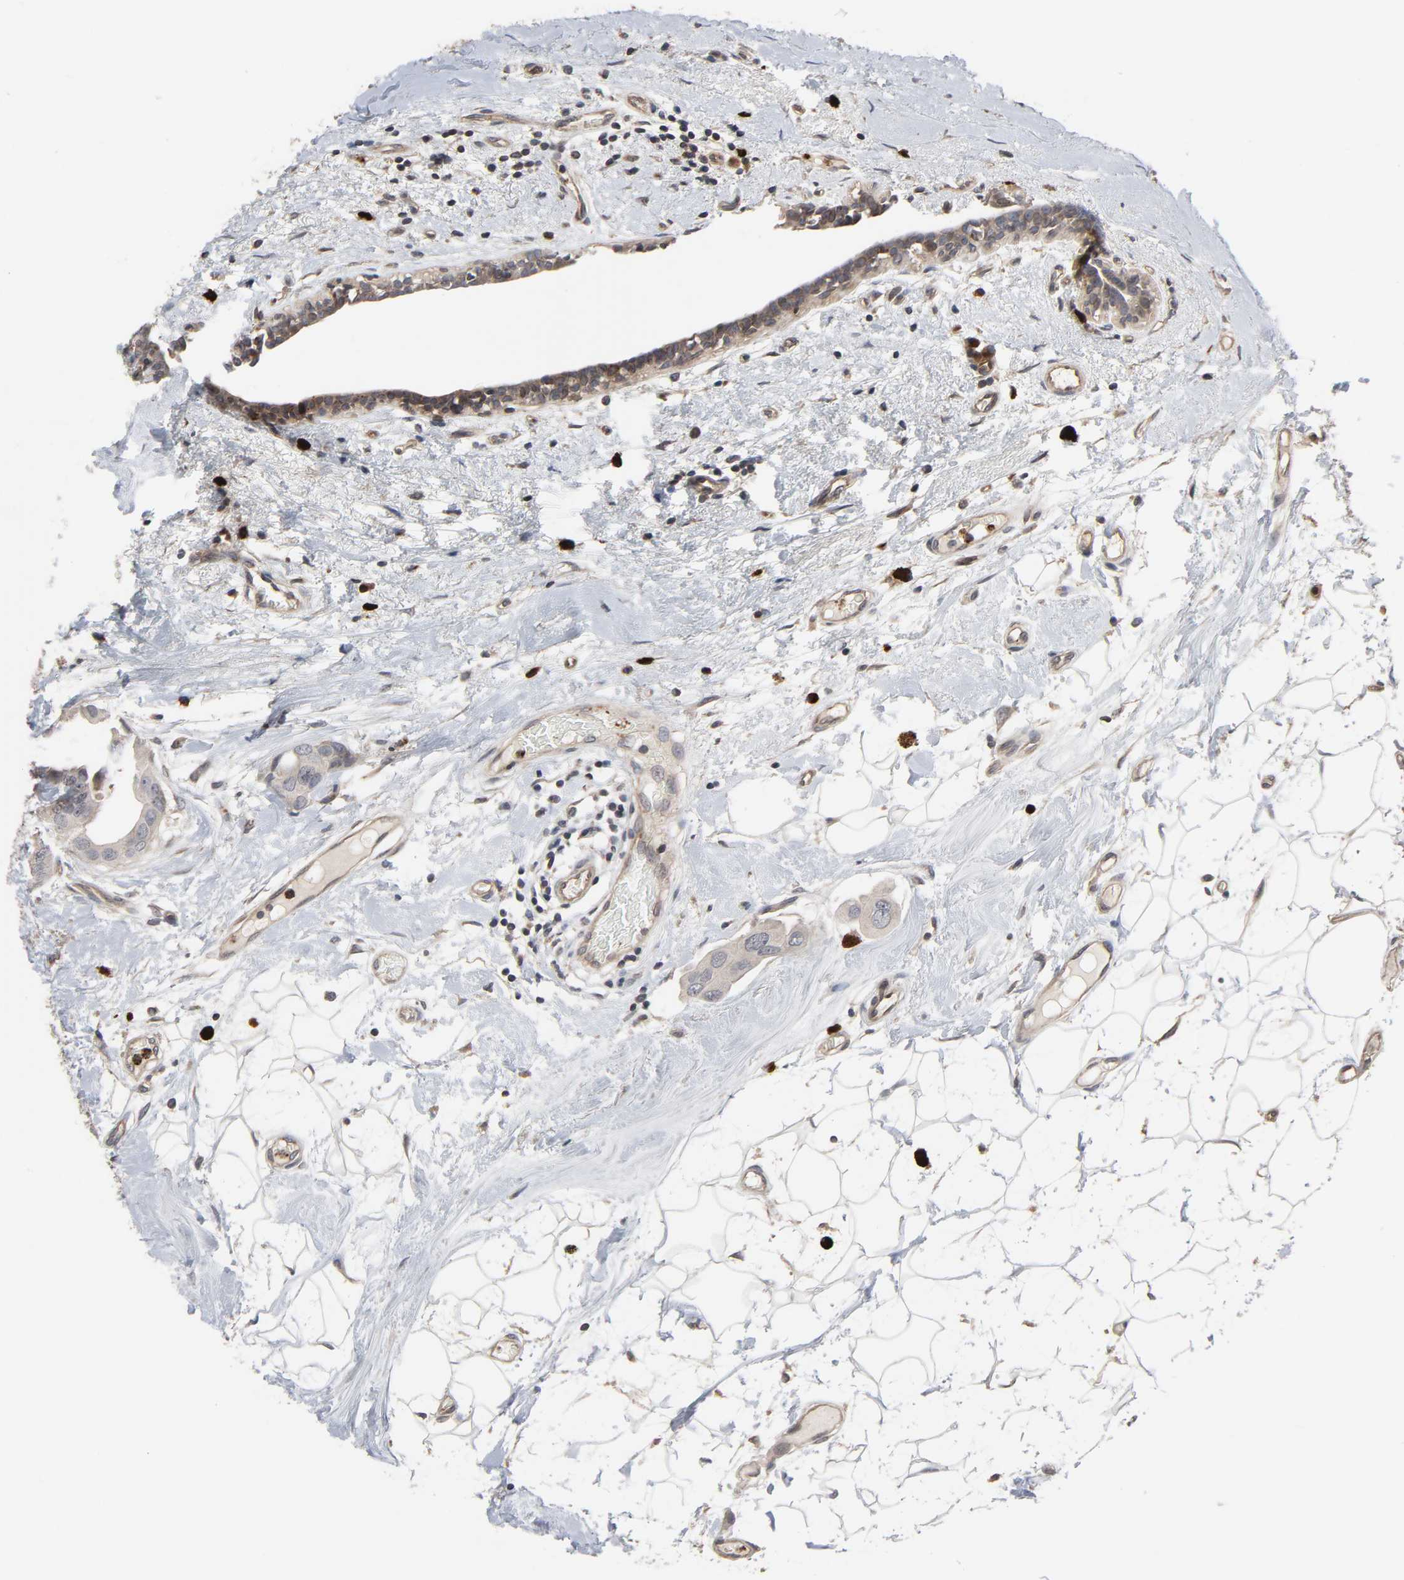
{"staining": {"intensity": "weak", "quantity": ">75%", "location": "cytoplasmic/membranous"}, "tissue": "breast cancer", "cell_type": "Tumor cells", "image_type": "cancer", "snomed": [{"axis": "morphology", "description": "Duct carcinoma"}, {"axis": "topography", "description": "Breast"}], "caption": "This is a histology image of immunohistochemistry staining of breast cancer (infiltrating ductal carcinoma), which shows weak staining in the cytoplasmic/membranous of tumor cells.", "gene": "CCDC175", "patient": {"sex": "female", "age": 40}}